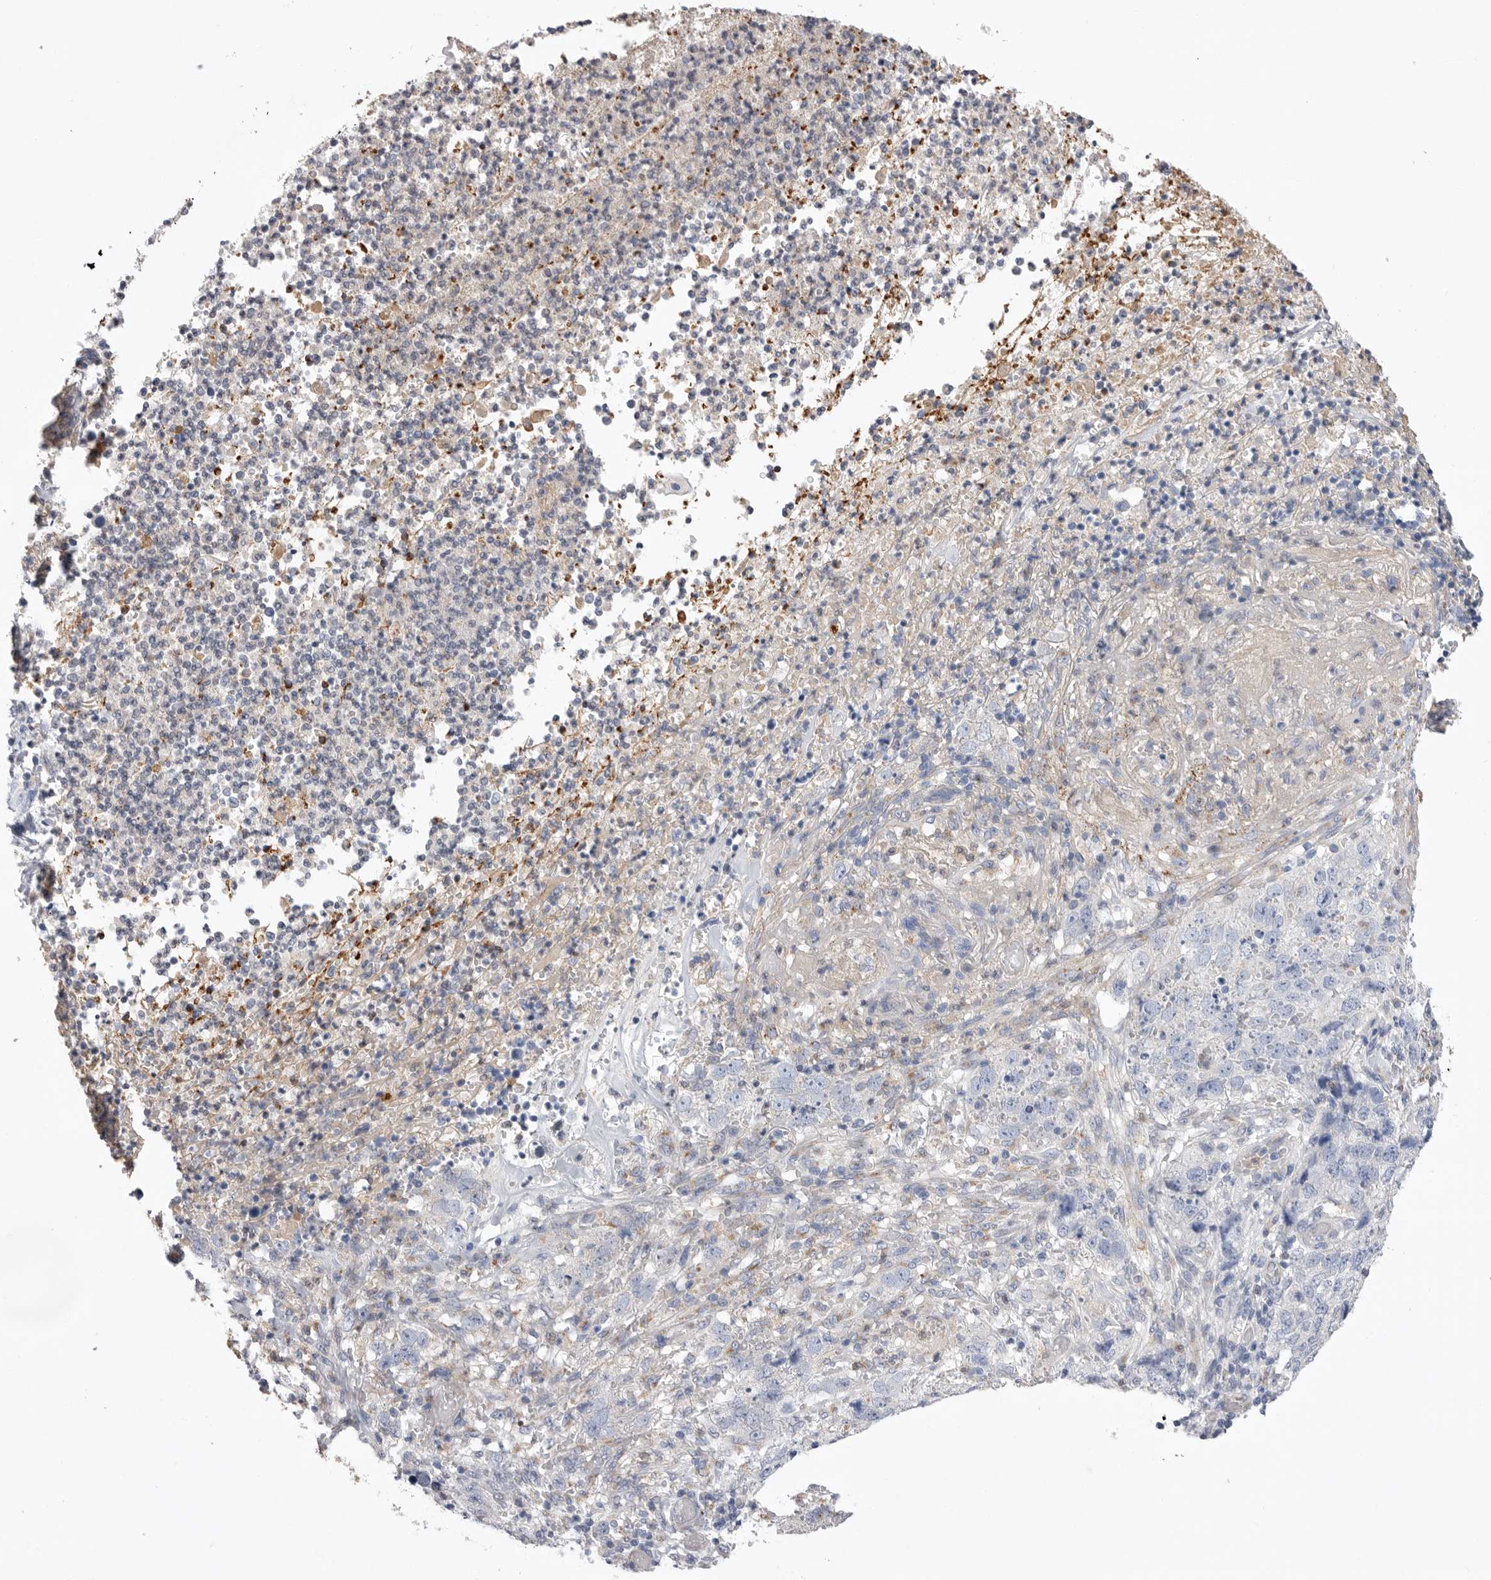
{"staining": {"intensity": "negative", "quantity": "none", "location": "none"}, "tissue": "stomach cancer", "cell_type": "Tumor cells", "image_type": "cancer", "snomed": [{"axis": "morphology", "description": "Adenocarcinoma, NOS"}, {"axis": "topography", "description": "Stomach"}], "caption": "High magnification brightfield microscopy of stomach cancer stained with DAB (3,3'-diaminobenzidine) (brown) and counterstained with hematoxylin (blue): tumor cells show no significant expression. Nuclei are stained in blue.", "gene": "CCDC126", "patient": {"sex": "male", "age": 48}}